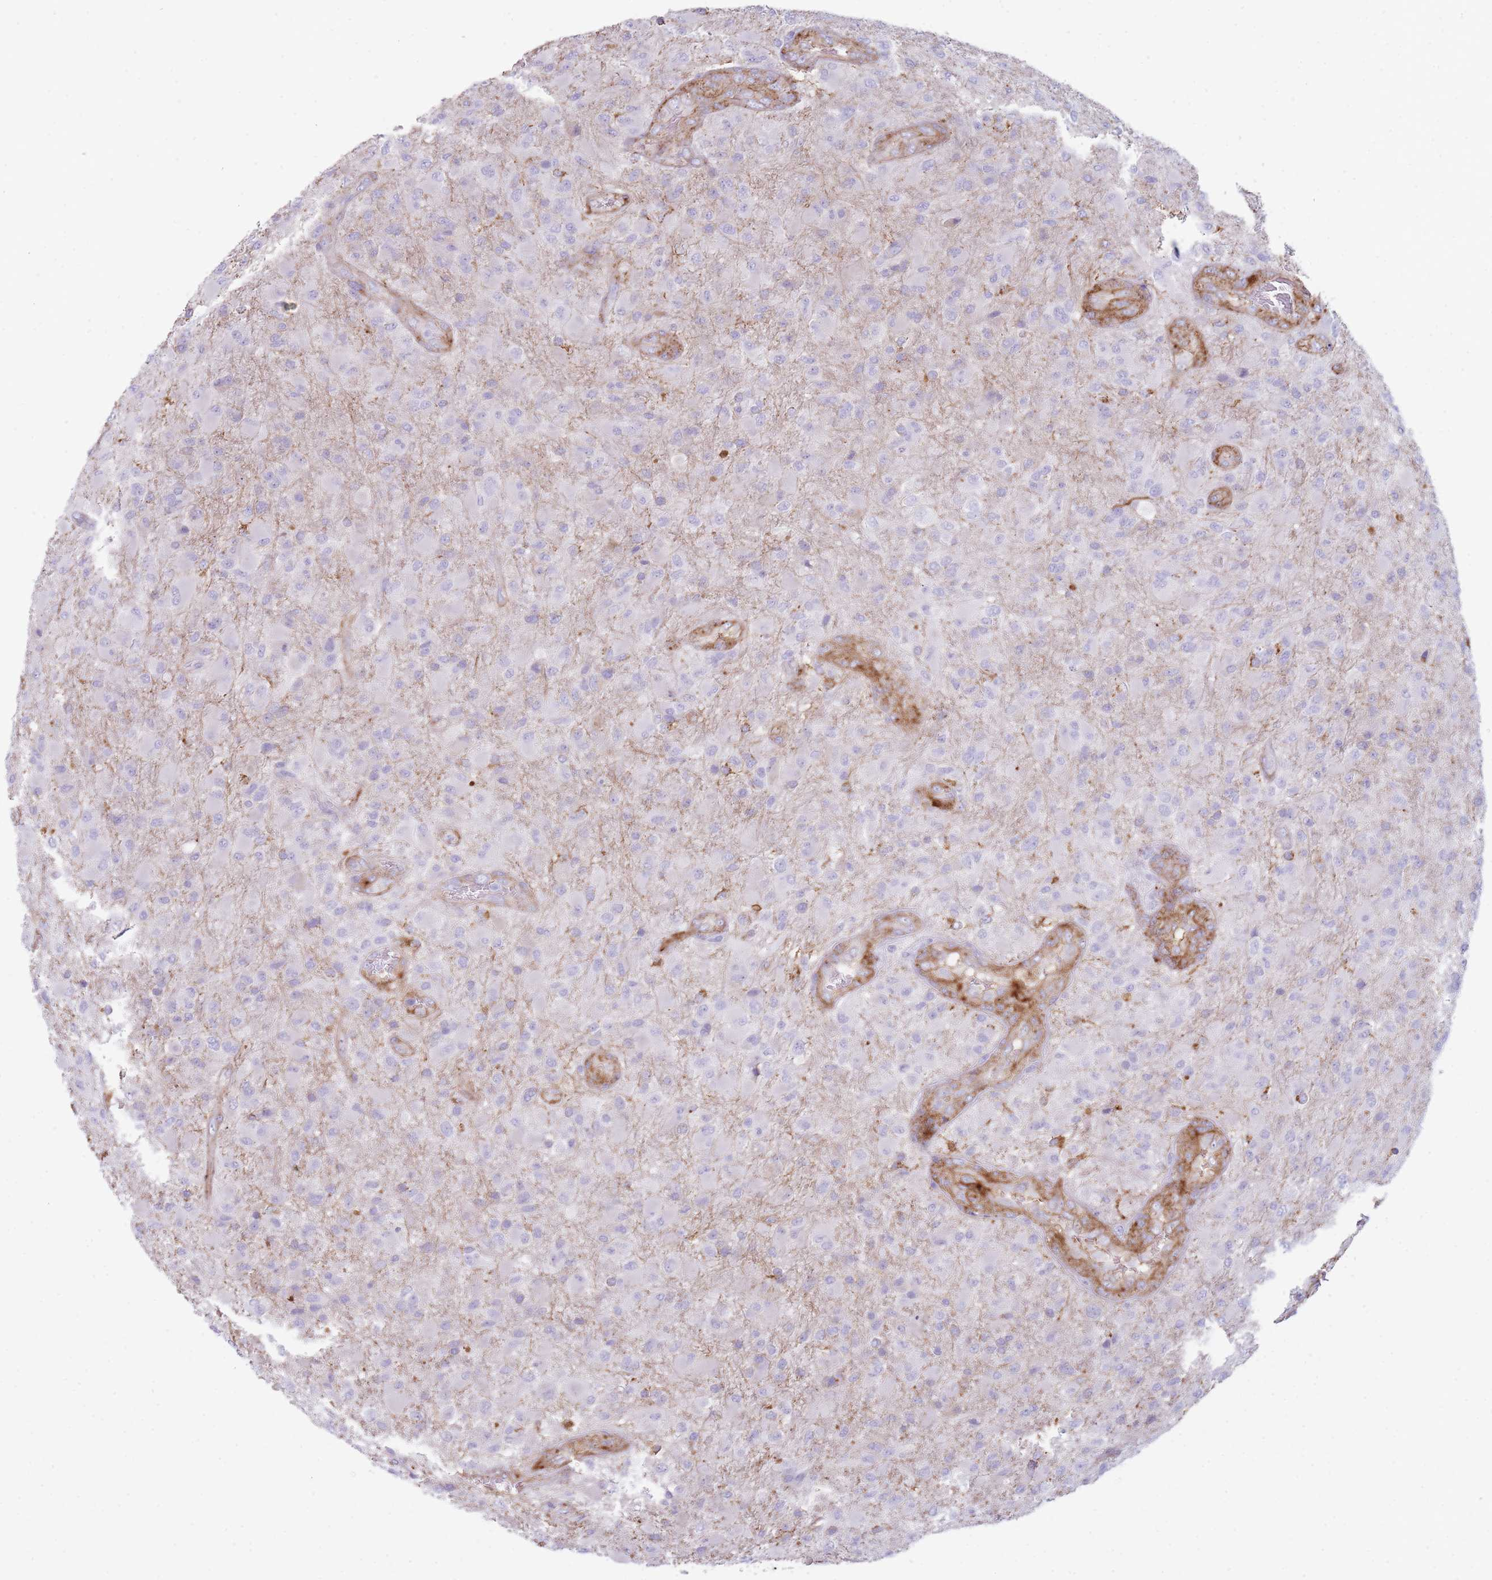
{"staining": {"intensity": "negative", "quantity": "none", "location": "none"}, "tissue": "glioma", "cell_type": "Tumor cells", "image_type": "cancer", "snomed": [{"axis": "morphology", "description": "Glioma, malignant, Low grade"}, {"axis": "topography", "description": "Brain"}], "caption": "Photomicrograph shows no protein staining in tumor cells of low-grade glioma (malignant) tissue.", "gene": "UTP14A", "patient": {"sex": "male", "age": 65}}